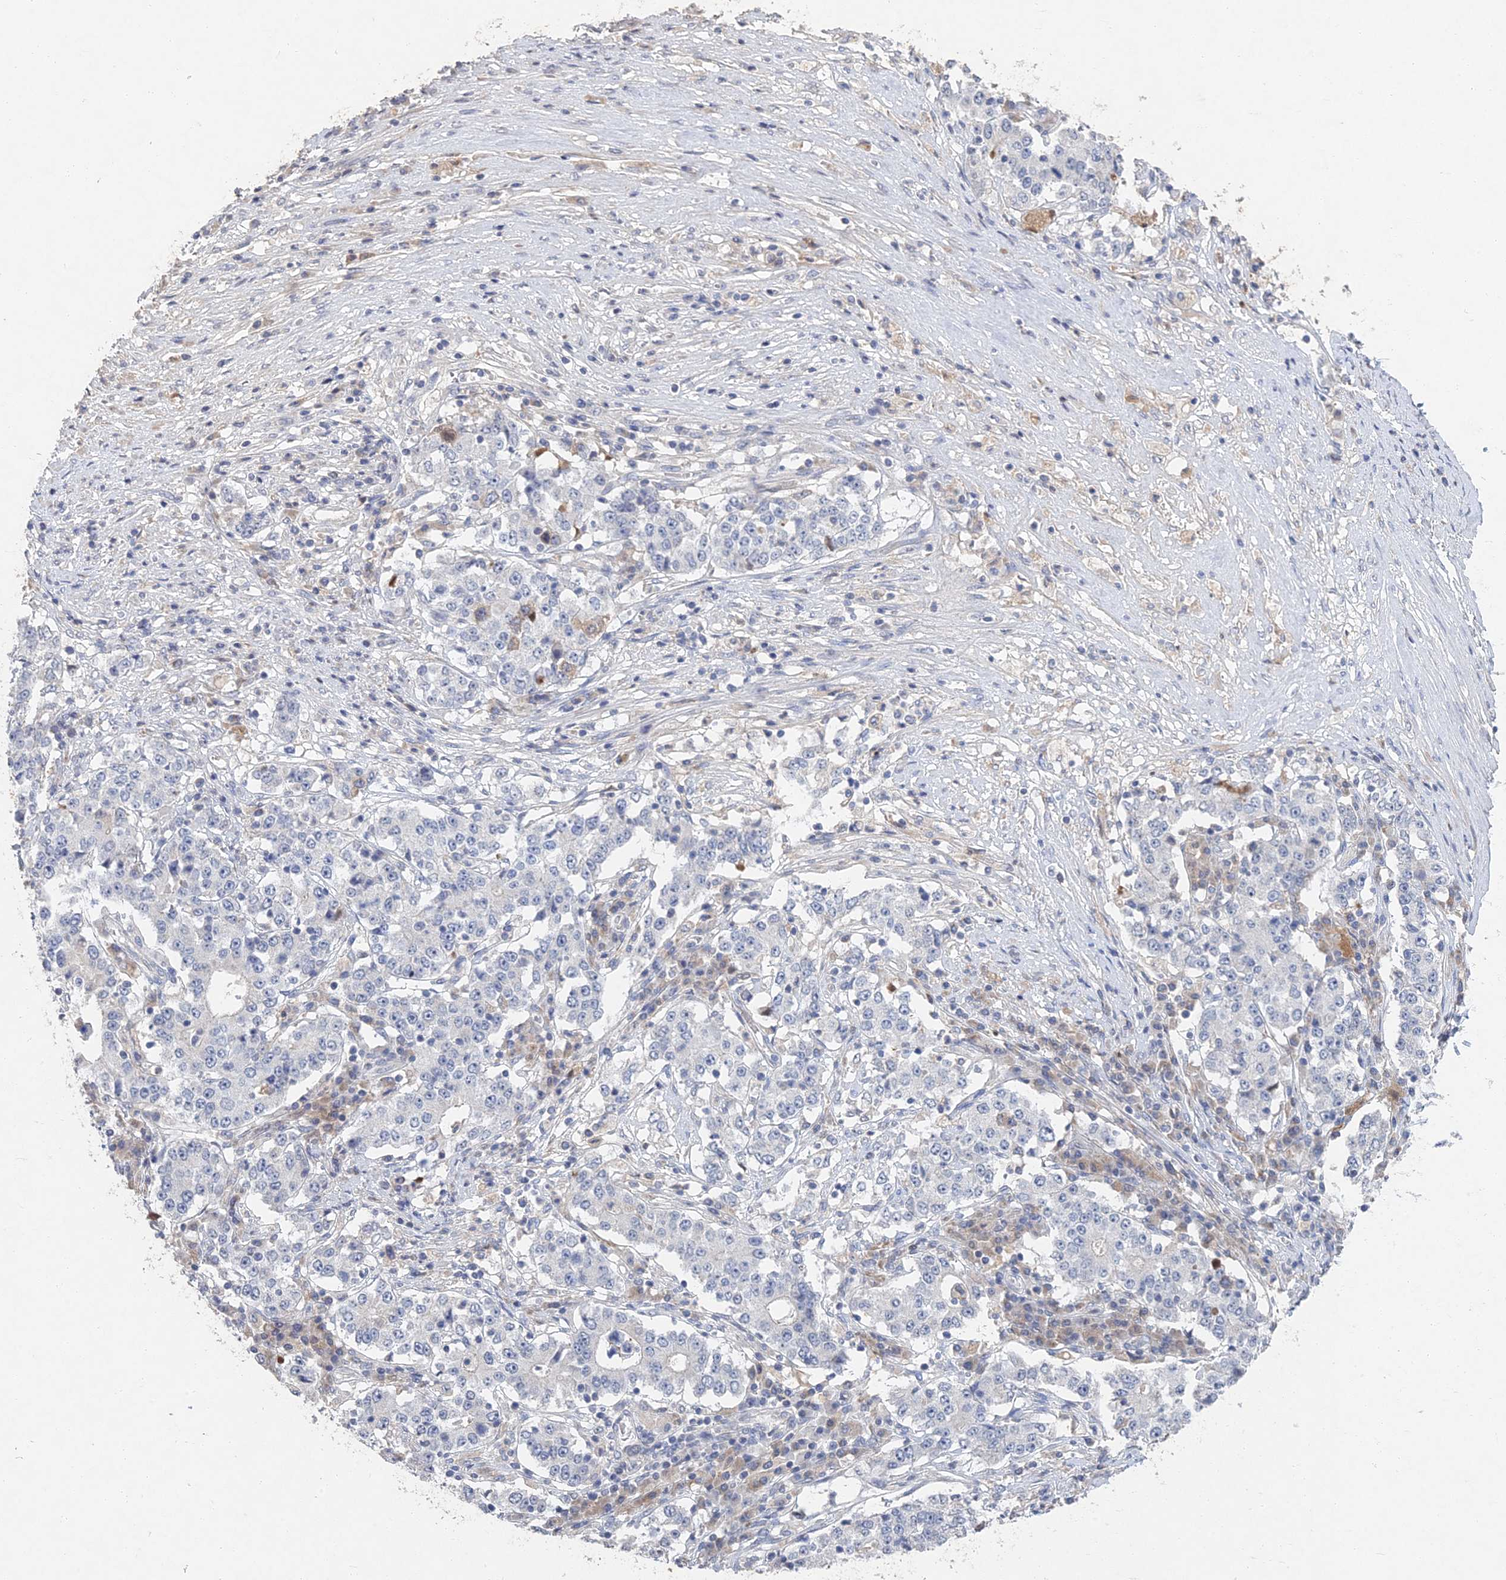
{"staining": {"intensity": "negative", "quantity": "none", "location": "none"}, "tissue": "stomach cancer", "cell_type": "Tumor cells", "image_type": "cancer", "snomed": [{"axis": "morphology", "description": "Adenocarcinoma, NOS"}, {"axis": "topography", "description": "Stomach"}], "caption": "Human stomach cancer stained for a protein using immunohistochemistry (IHC) demonstrates no expression in tumor cells.", "gene": "GNA15", "patient": {"sex": "male", "age": 59}}